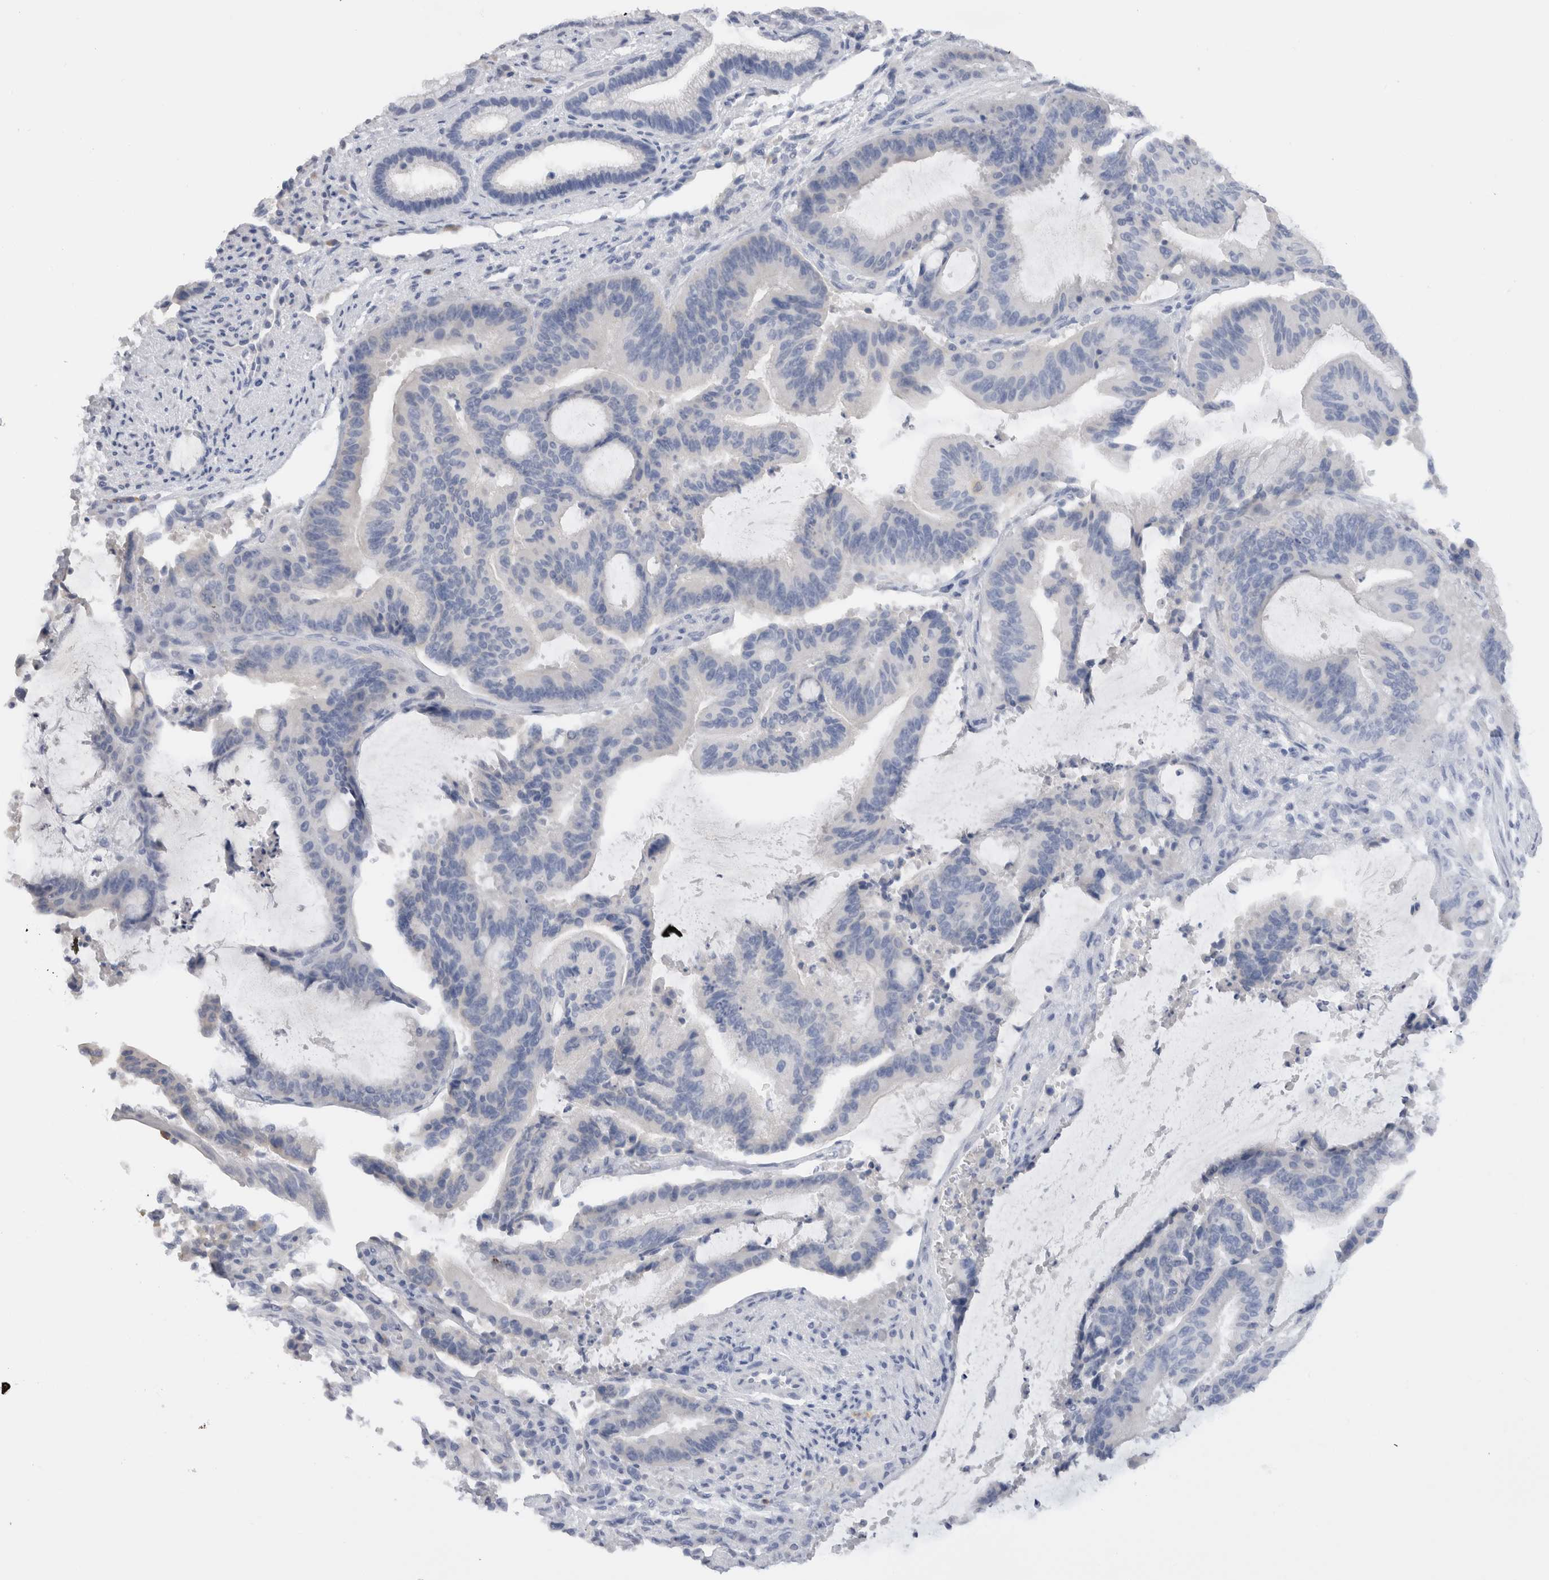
{"staining": {"intensity": "negative", "quantity": "none", "location": "none"}, "tissue": "liver cancer", "cell_type": "Tumor cells", "image_type": "cancer", "snomed": [{"axis": "morphology", "description": "Normal tissue, NOS"}, {"axis": "morphology", "description": "Cholangiocarcinoma"}, {"axis": "topography", "description": "Liver"}, {"axis": "topography", "description": "Peripheral nerve tissue"}], "caption": "IHC image of liver cancer stained for a protein (brown), which reveals no expression in tumor cells. The staining is performed using DAB (3,3'-diaminobenzidine) brown chromogen with nuclei counter-stained in using hematoxylin.", "gene": "LAMP3", "patient": {"sex": "female", "age": 73}}